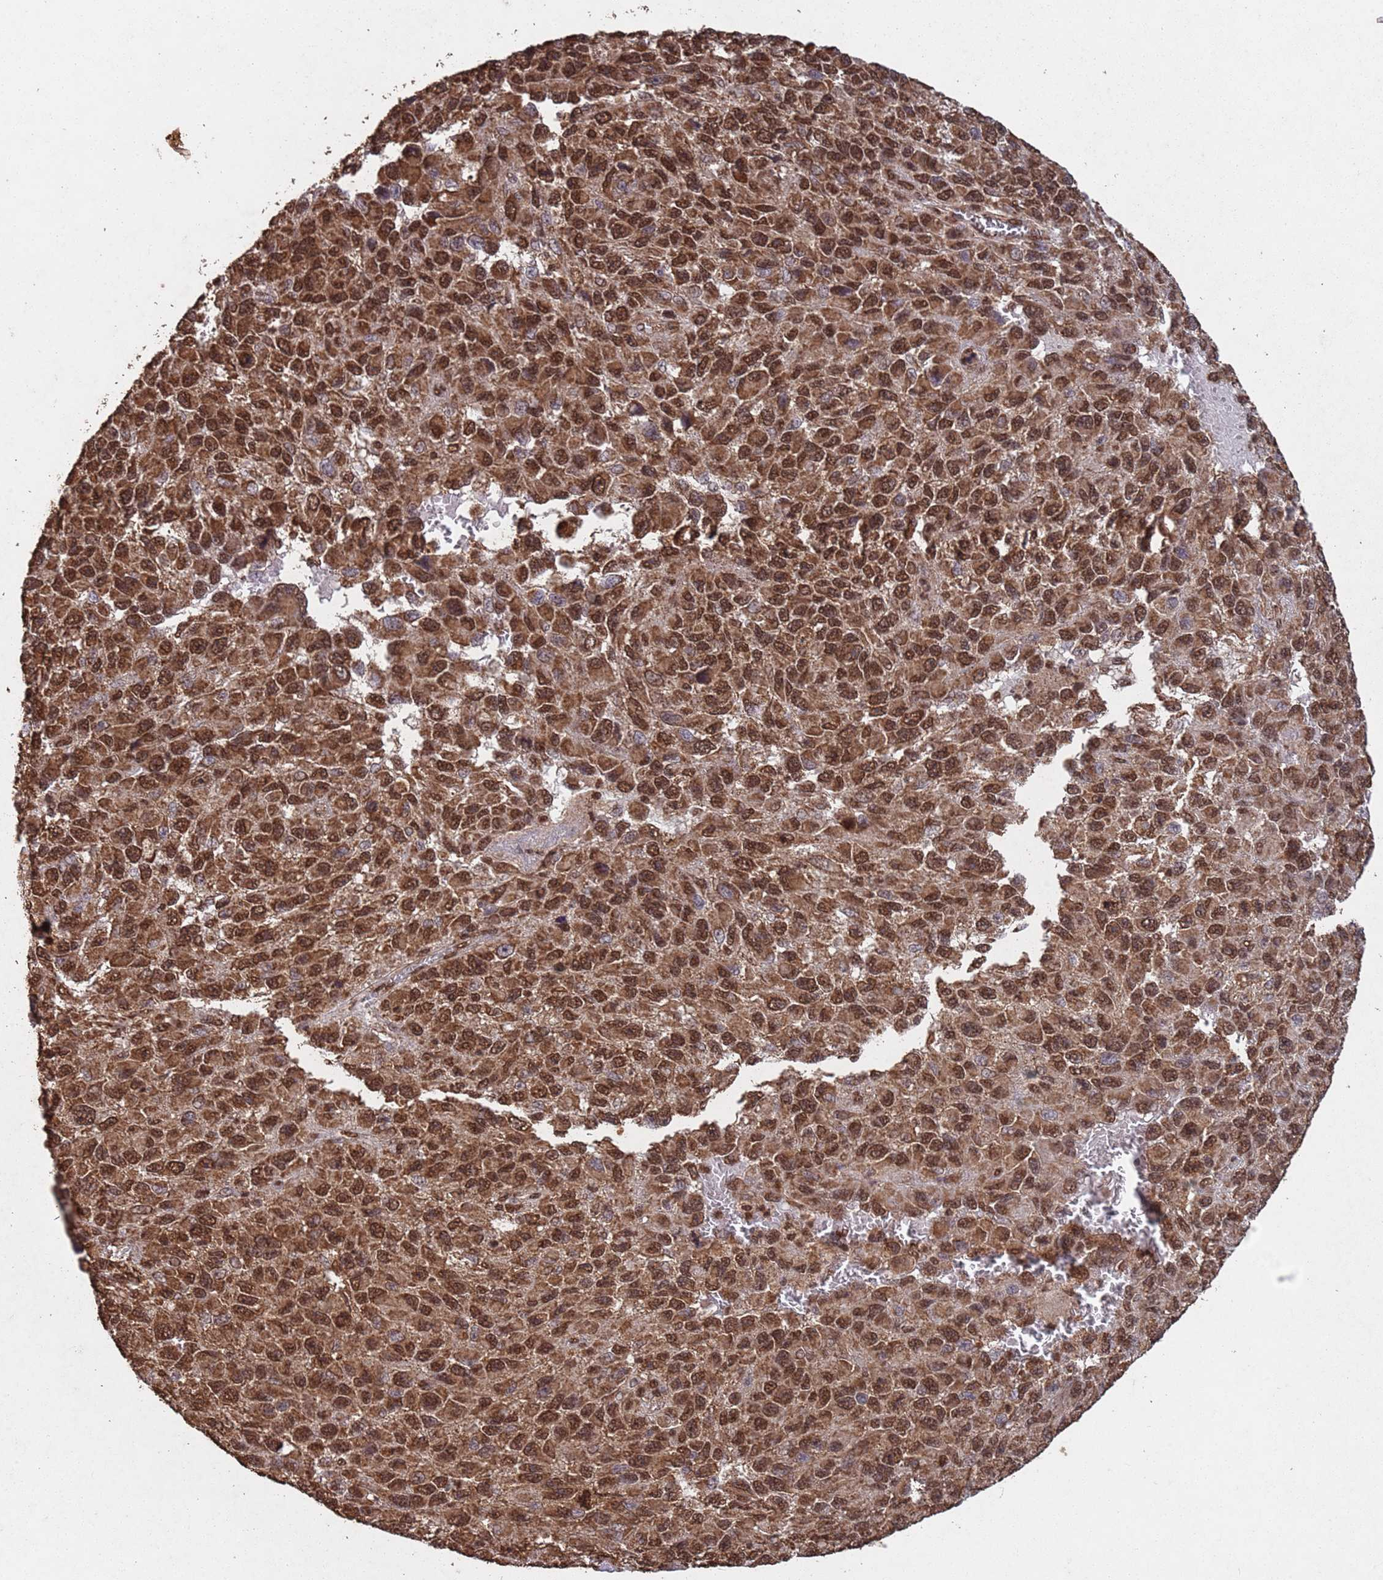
{"staining": {"intensity": "moderate", "quantity": ">75%", "location": "cytoplasmic/membranous,nuclear"}, "tissue": "melanoma", "cell_type": "Tumor cells", "image_type": "cancer", "snomed": [{"axis": "morphology", "description": "Normal tissue, NOS"}, {"axis": "morphology", "description": "Malignant melanoma, NOS"}, {"axis": "topography", "description": "Skin"}], "caption": "Immunohistochemistry of malignant melanoma reveals medium levels of moderate cytoplasmic/membranous and nuclear expression in about >75% of tumor cells.", "gene": "HDAC10", "patient": {"sex": "female", "age": 96}}